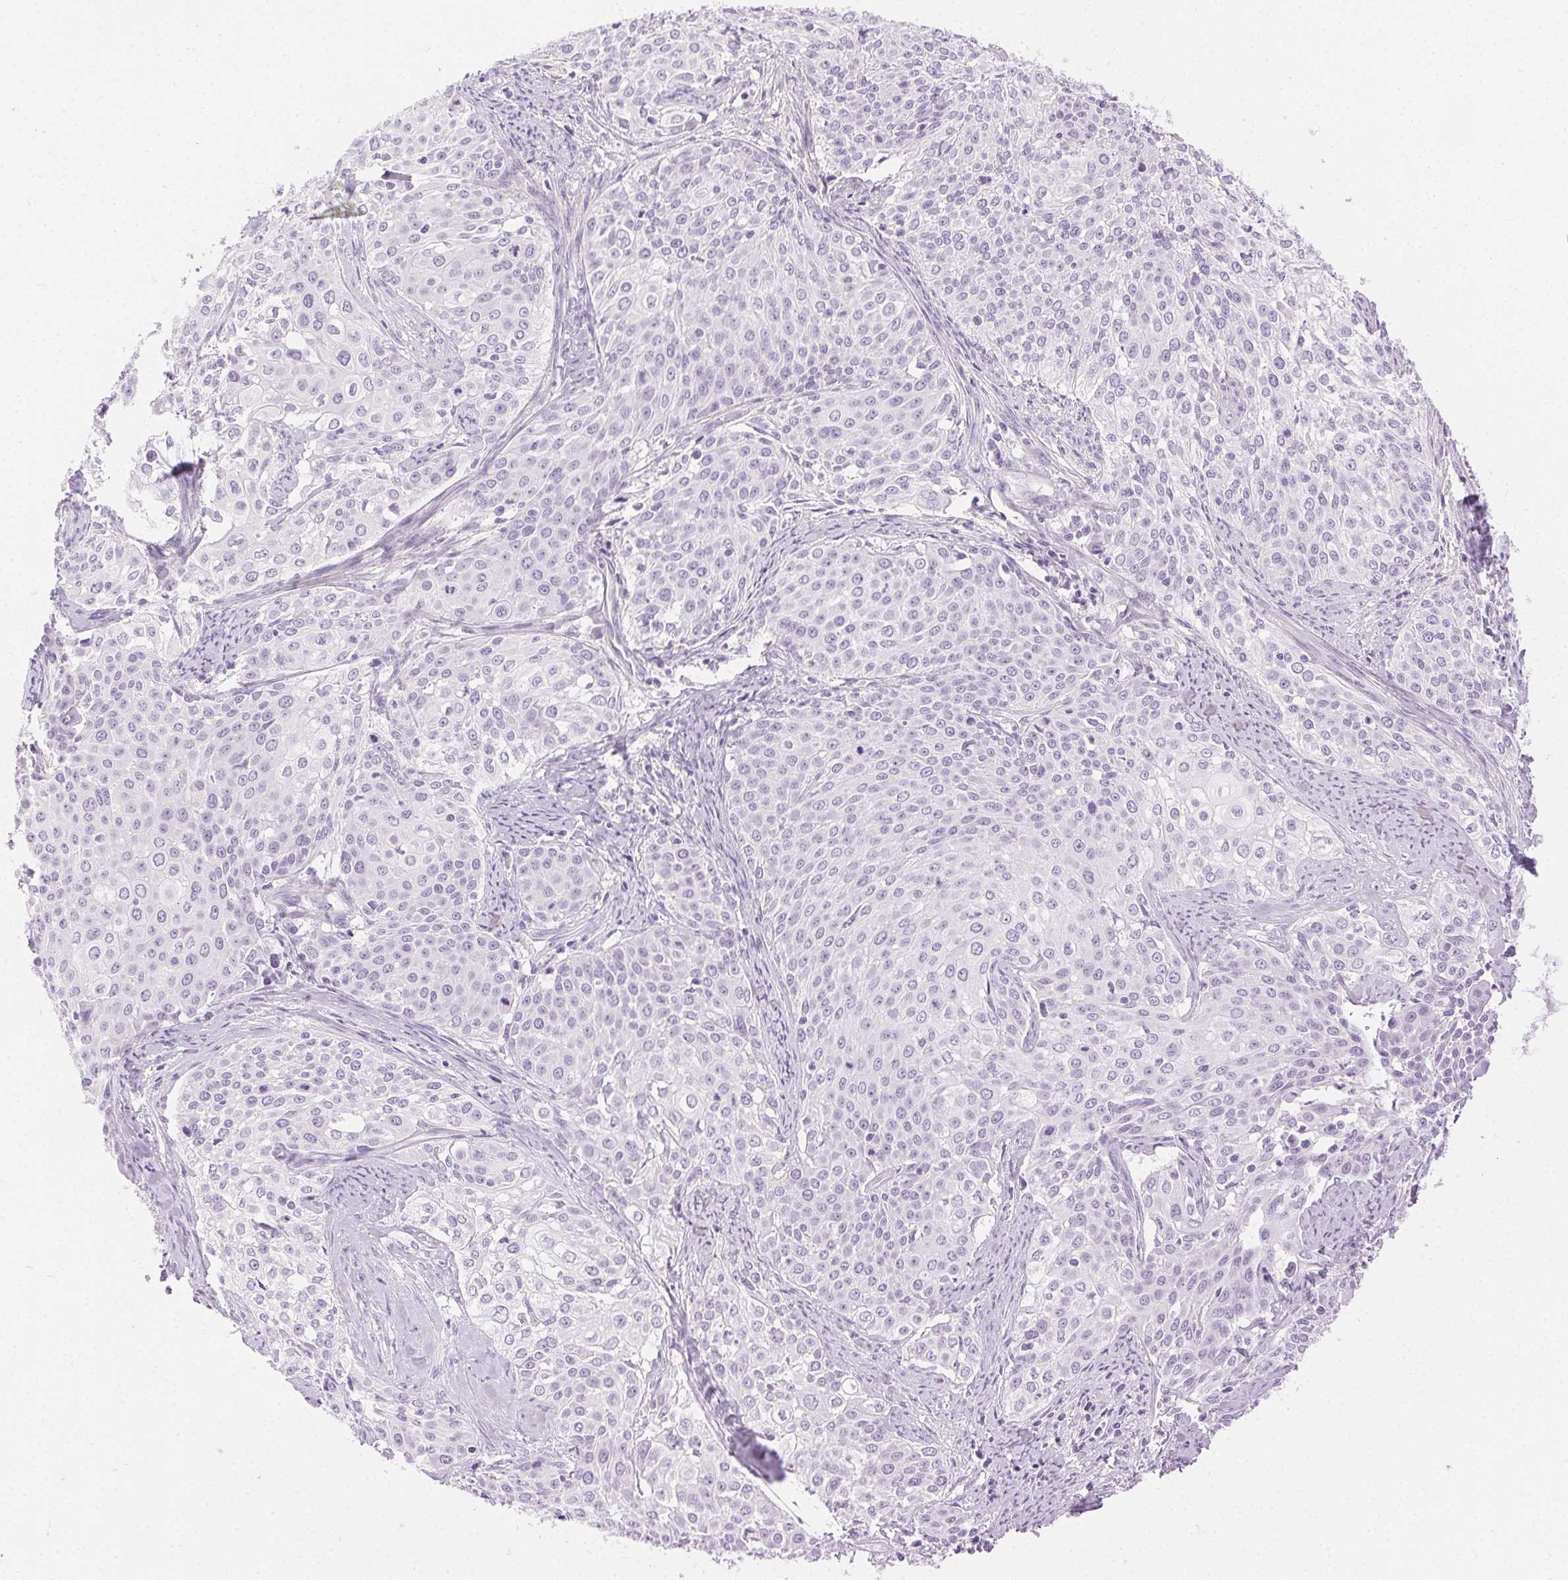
{"staining": {"intensity": "negative", "quantity": "none", "location": "none"}, "tissue": "cervical cancer", "cell_type": "Tumor cells", "image_type": "cancer", "snomed": [{"axis": "morphology", "description": "Squamous cell carcinoma, NOS"}, {"axis": "topography", "description": "Cervix"}], "caption": "A high-resolution histopathology image shows immunohistochemistry (IHC) staining of cervical cancer, which demonstrates no significant positivity in tumor cells.", "gene": "SPACA4", "patient": {"sex": "female", "age": 39}}